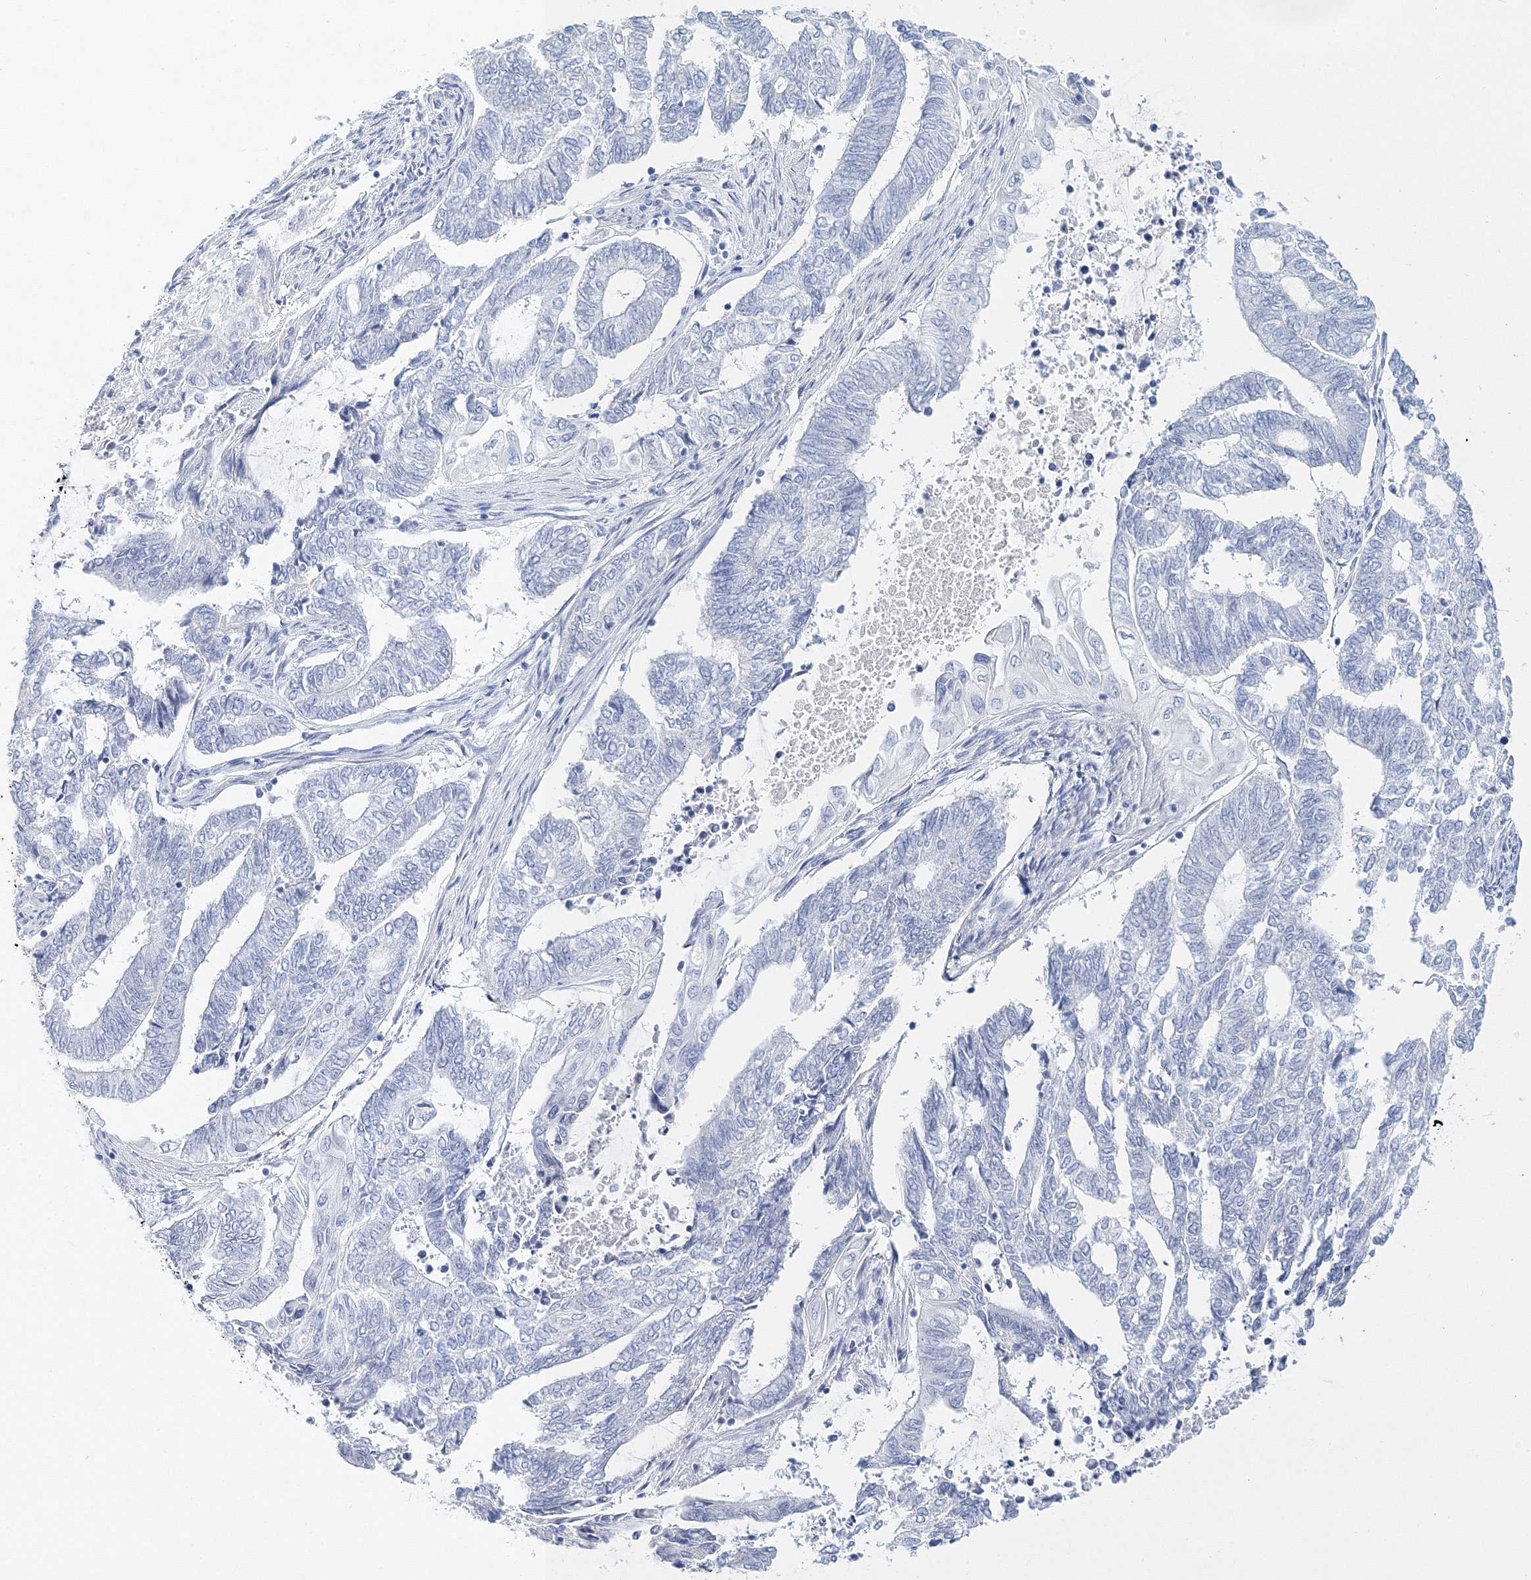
{"staining": {"intensity": "negative", "quantity": "none", "location": "none"}, "tissue": "endometrial cancer", "cell_type": "Tumor cells", "image_type": "cancer", "snomed": [{"axis": "morphology", "description": "Adenocarcinoma, NOS"}, {"axis": "topography", "description": "Uterus"}, {"axis": "topography", "description": "Endometrium"}], "caption": "Micrograph shows no protein positivity in tumor cells of endometrial cancer (adenocarcinoma) tissue. (Brightfield microscopy of DAB (3,3'-diaminobenzidine) IHC at high magnification).", "gene": "MYOZ2", "patient": {"sex": "female", "age": 70}}